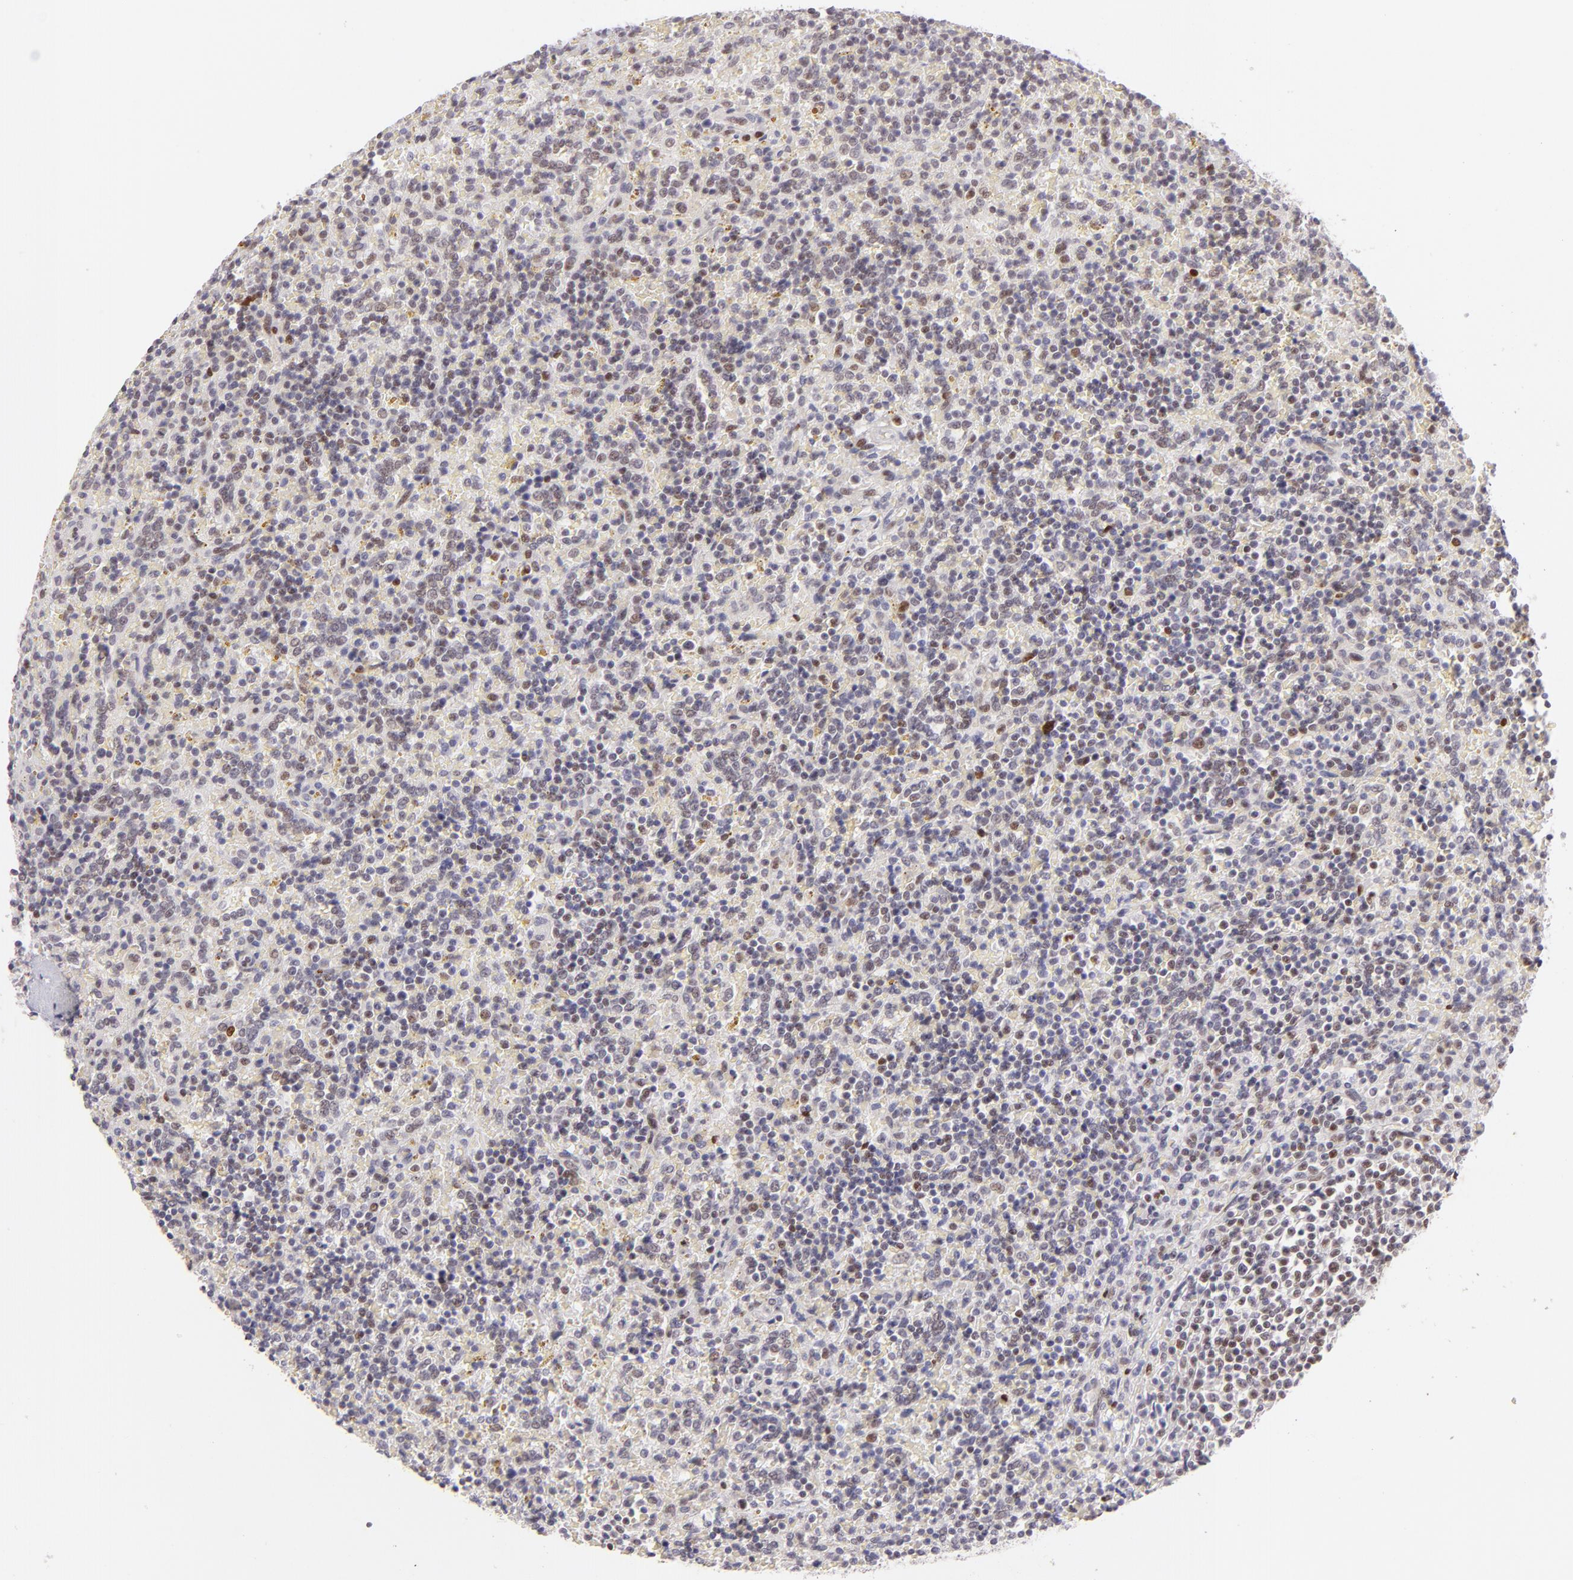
{"staining": {"intensity": "weak", "quantity": "<25%", "location": "nuclear"}, "tissue": "lymphoma", "cell_type": "Tumor cells", "image_type": "cancer", "snomed": [{"axis": "morphology", "description": "Malignant lymphoma, non-Hodgkin's type, Low grade"}, {"axis": "topography", "description": "Spleen"}], "caption": "Lymphoma was stained to show a protein in brown. There is no significant staining in tumor cells.", "gene": "POU2F1", "patient": {"sex": "male", "age": 67}}